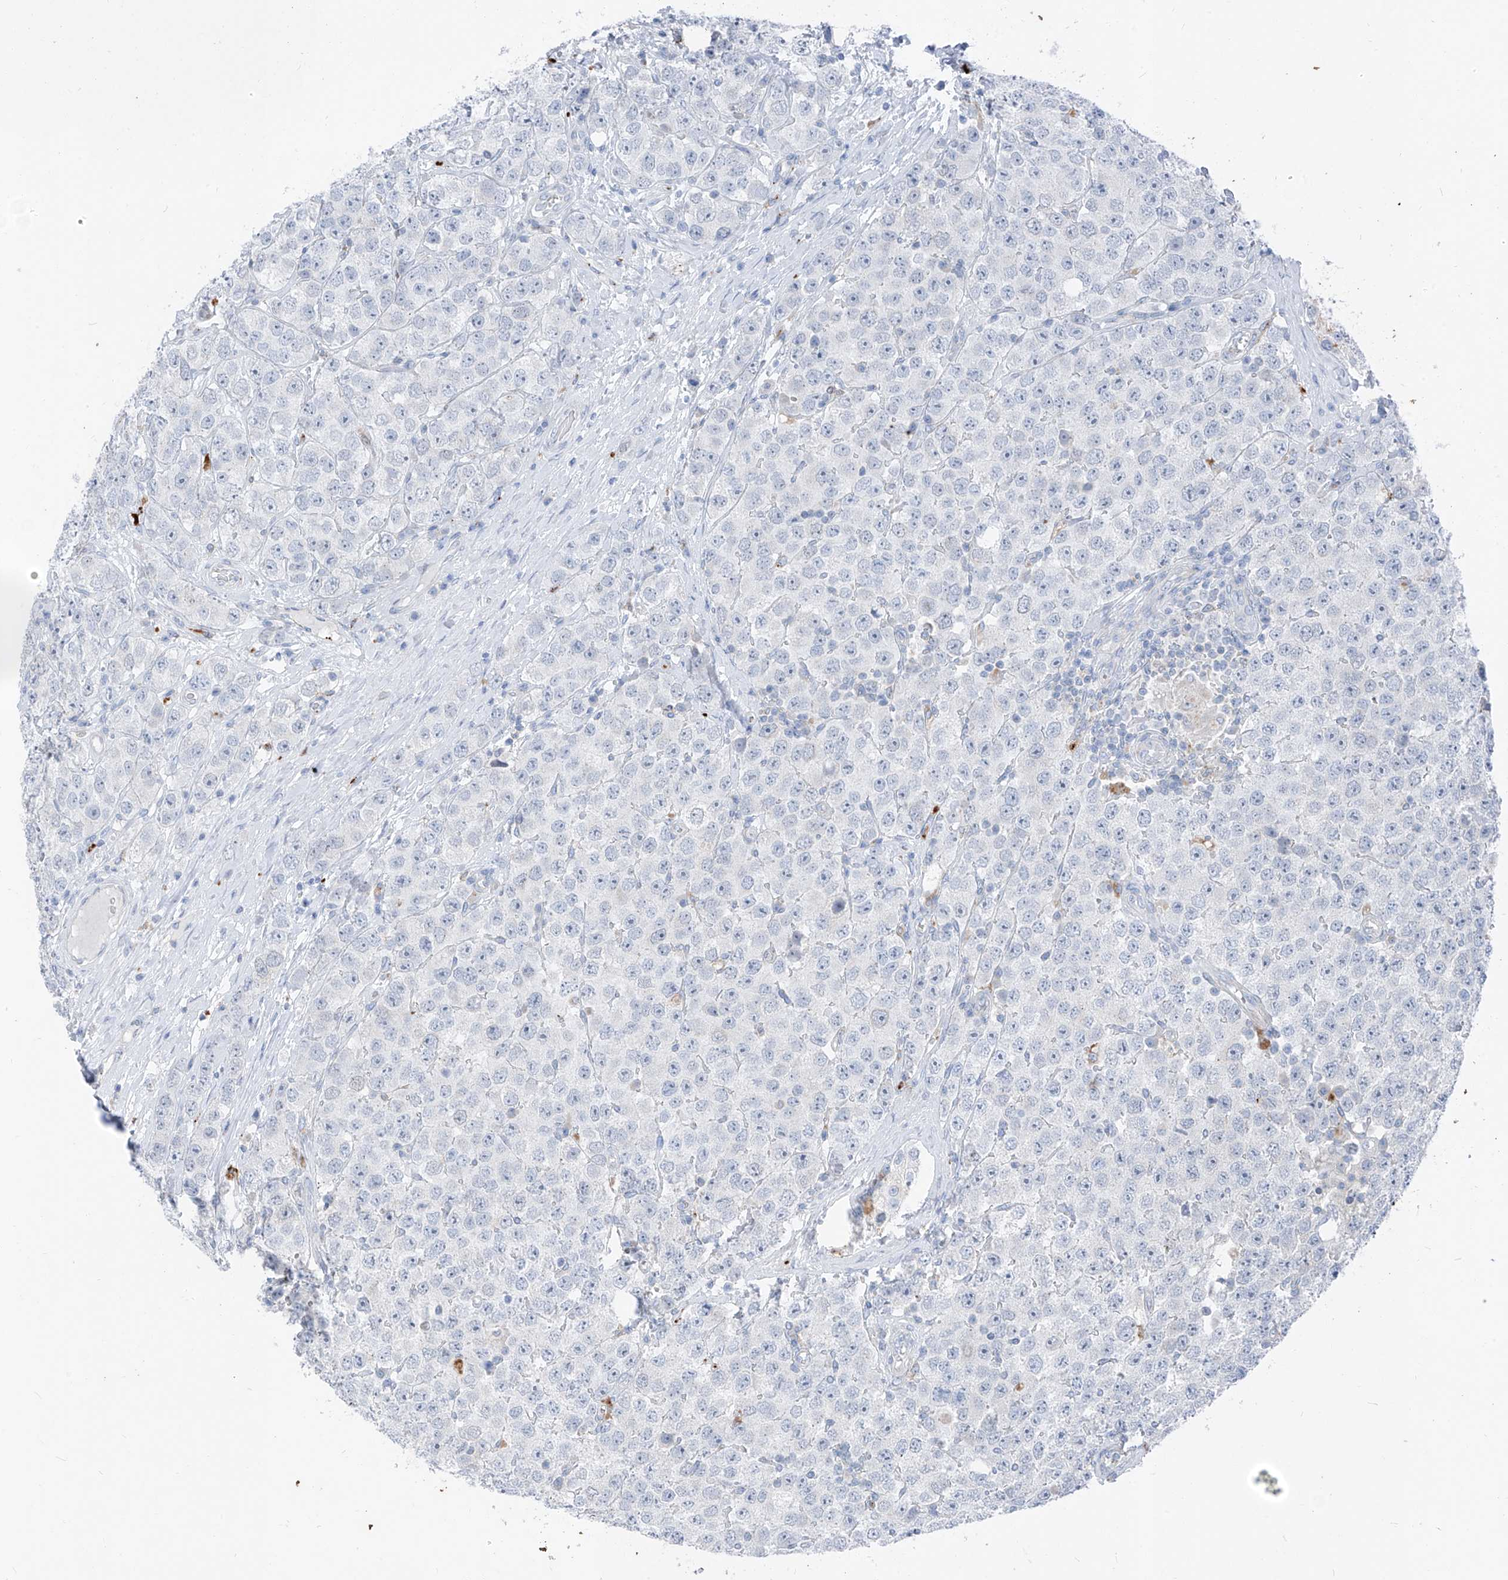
{"staining": {"intensity": "negative", "quantity": "none", "location": "none"}, "tissue": "testis cancer", "cell_type": "Tumor cells", "image_type": "cancer", "snomed": [{"axis": "morphology", "description": "Seminoma, NOS"}, {"axis": "topography", "description": "Testis"}], "caption": "Tumor cells show no significant positivity in seminoma (testis). (DAB (3,3'-diaminobenzidine) immunohistochemistry, high magnification).", "gene": "GPR137C", "patient": {"sex": "male", "age": 28}}